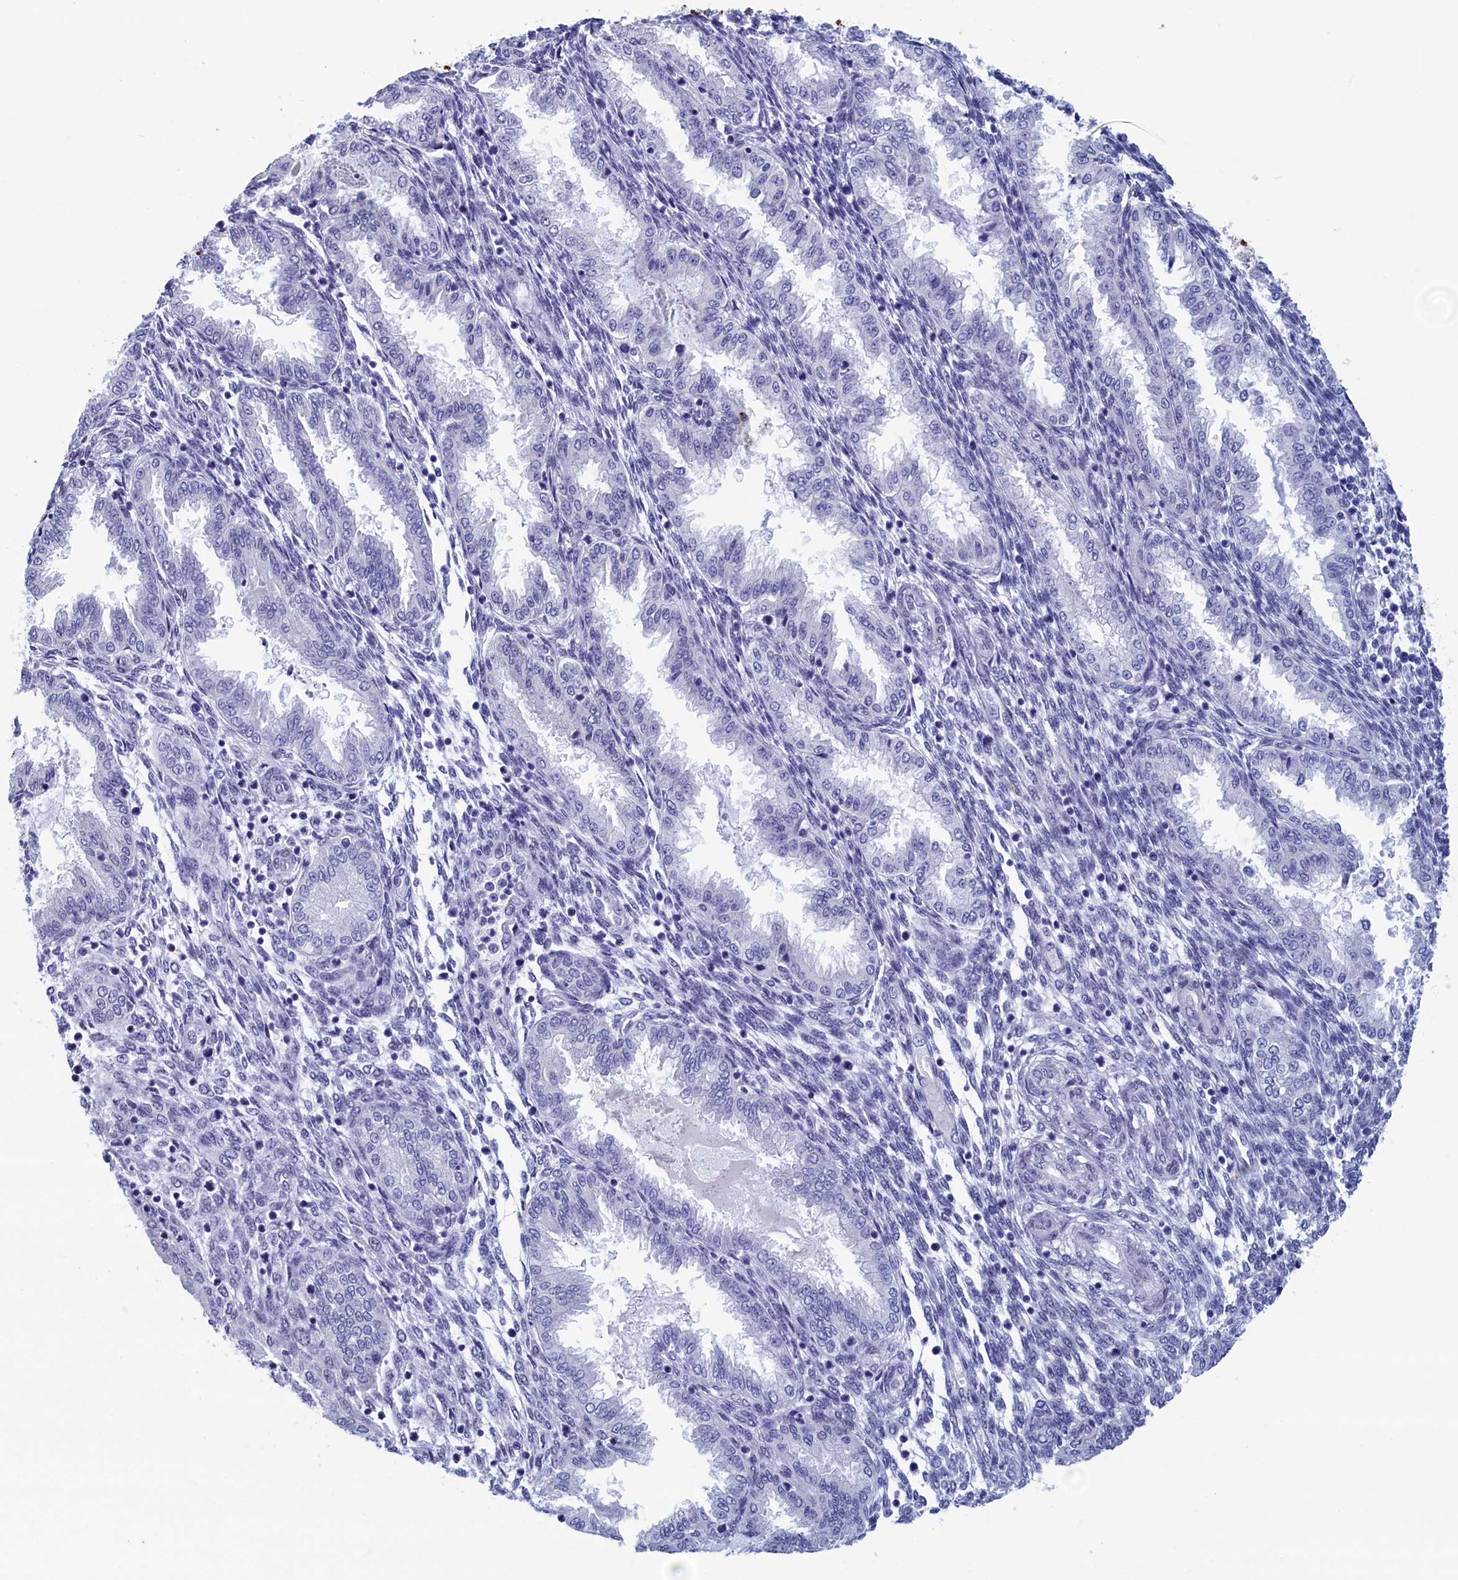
{"staining": {"intensity": "negative", "quantity": "none", "location": "none"}, "tissue": "endometrium", "cell_type": "Cells in endometrial stroma", "image_type": "normal", "snomed": [{"axis": "morphology", "description": "Normal tissue, NOS"}, {"axis": "topography", "description": "Endometrium"}], "caption": "Protein analysis of benign endometrium shows no significant staining in cells in endometrial stroma.", "gene": "WDR83", "patient": {"sex": "female", "age": 33}}